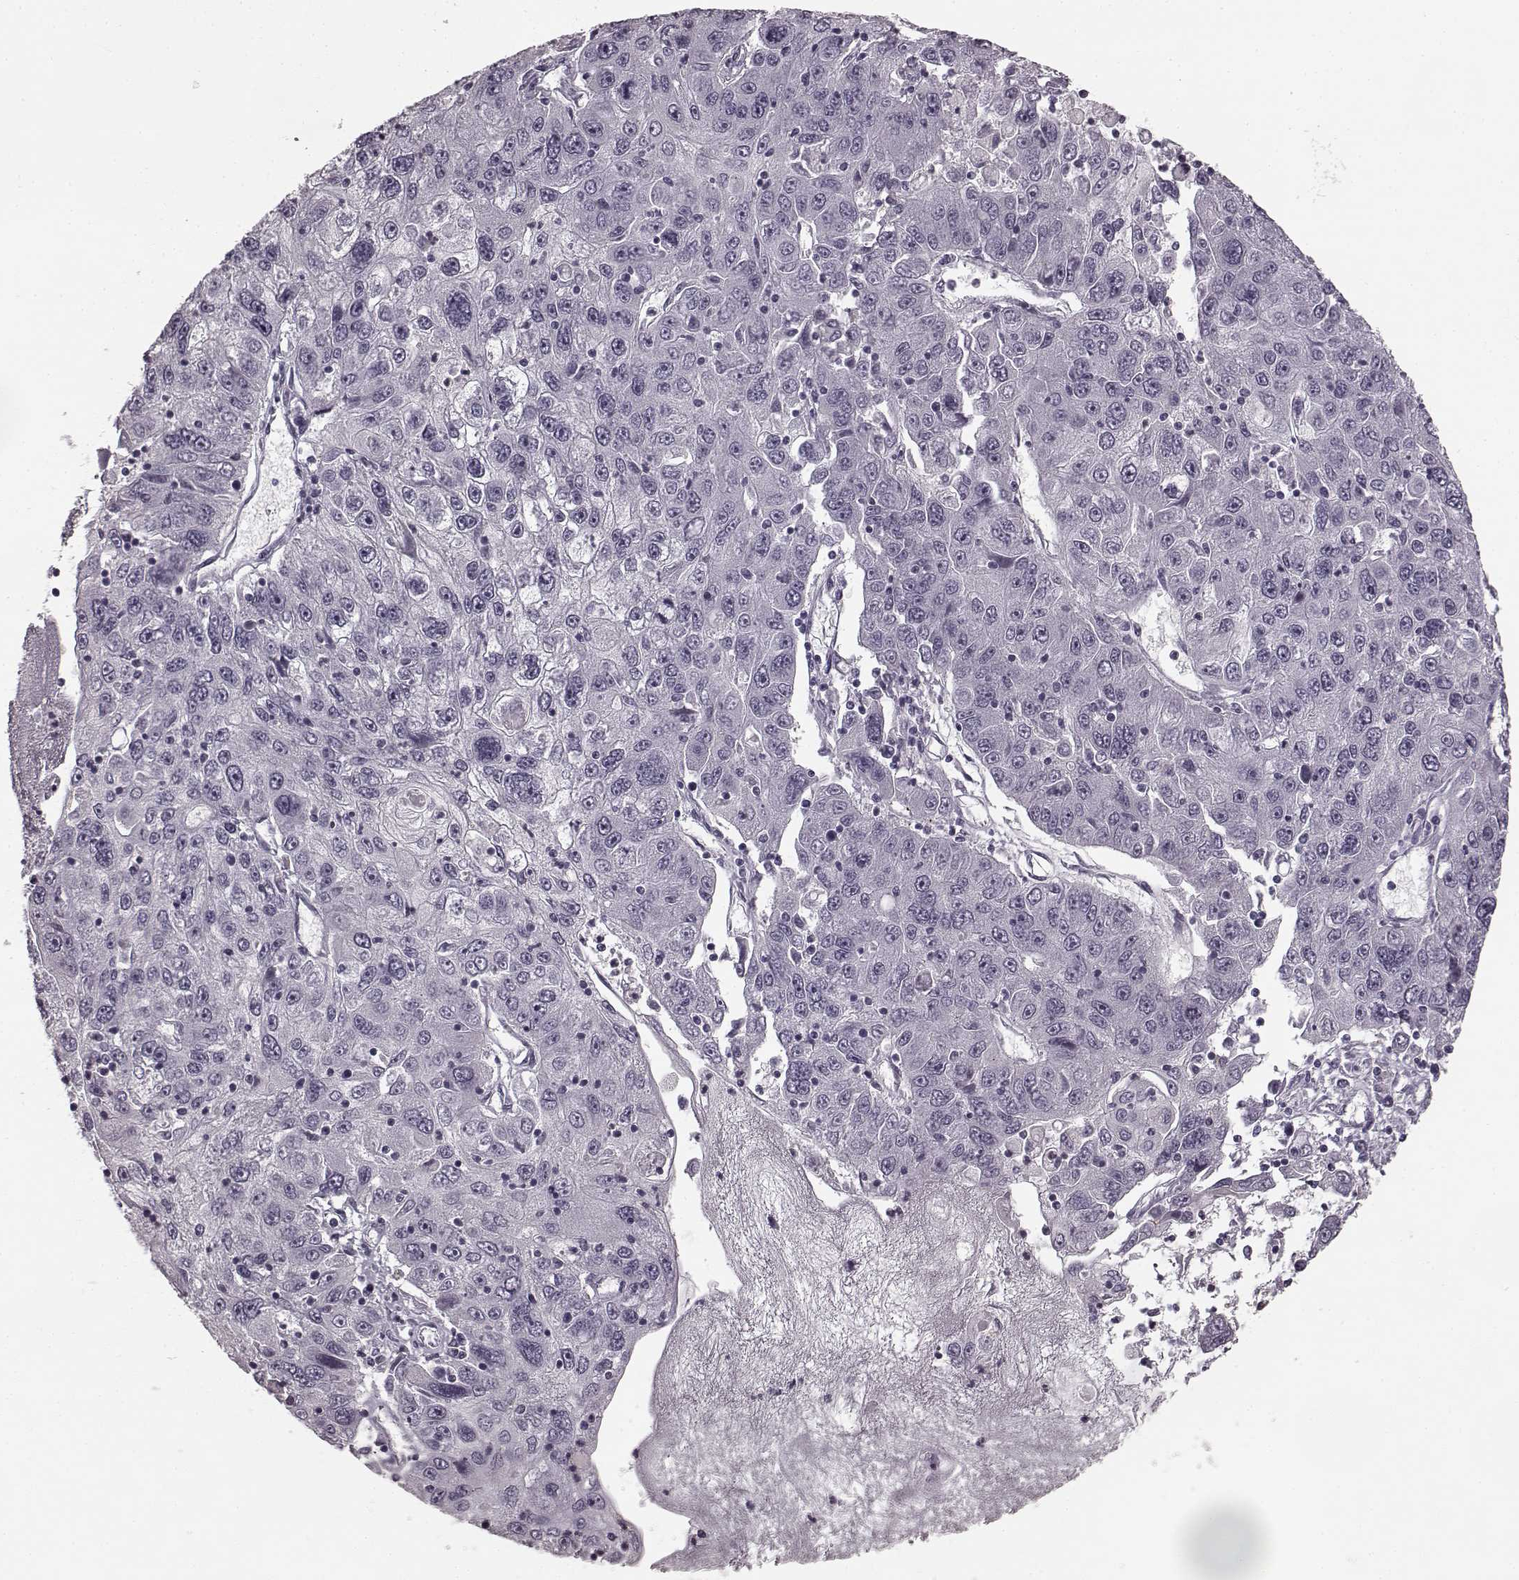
{"staining": {"intensity": "negative", "quantity": "none", "location": "none"}, "tissue": "stomach cancer", "cell_type": "Tumor cells", "image_type": "cancer", "snomed": [{"axis": "morphology", "description": "Adenocarcinoma, NOS"}, {"axis": "topography", "description": "Stomach"}], "caption": "A histopathology image of stomach cancer (adenocarcinoma) stained for a protein reveals no brown staining in tumor cells.", "gene": "RIT2", "patient": {"sex": "male", "age": 56}}